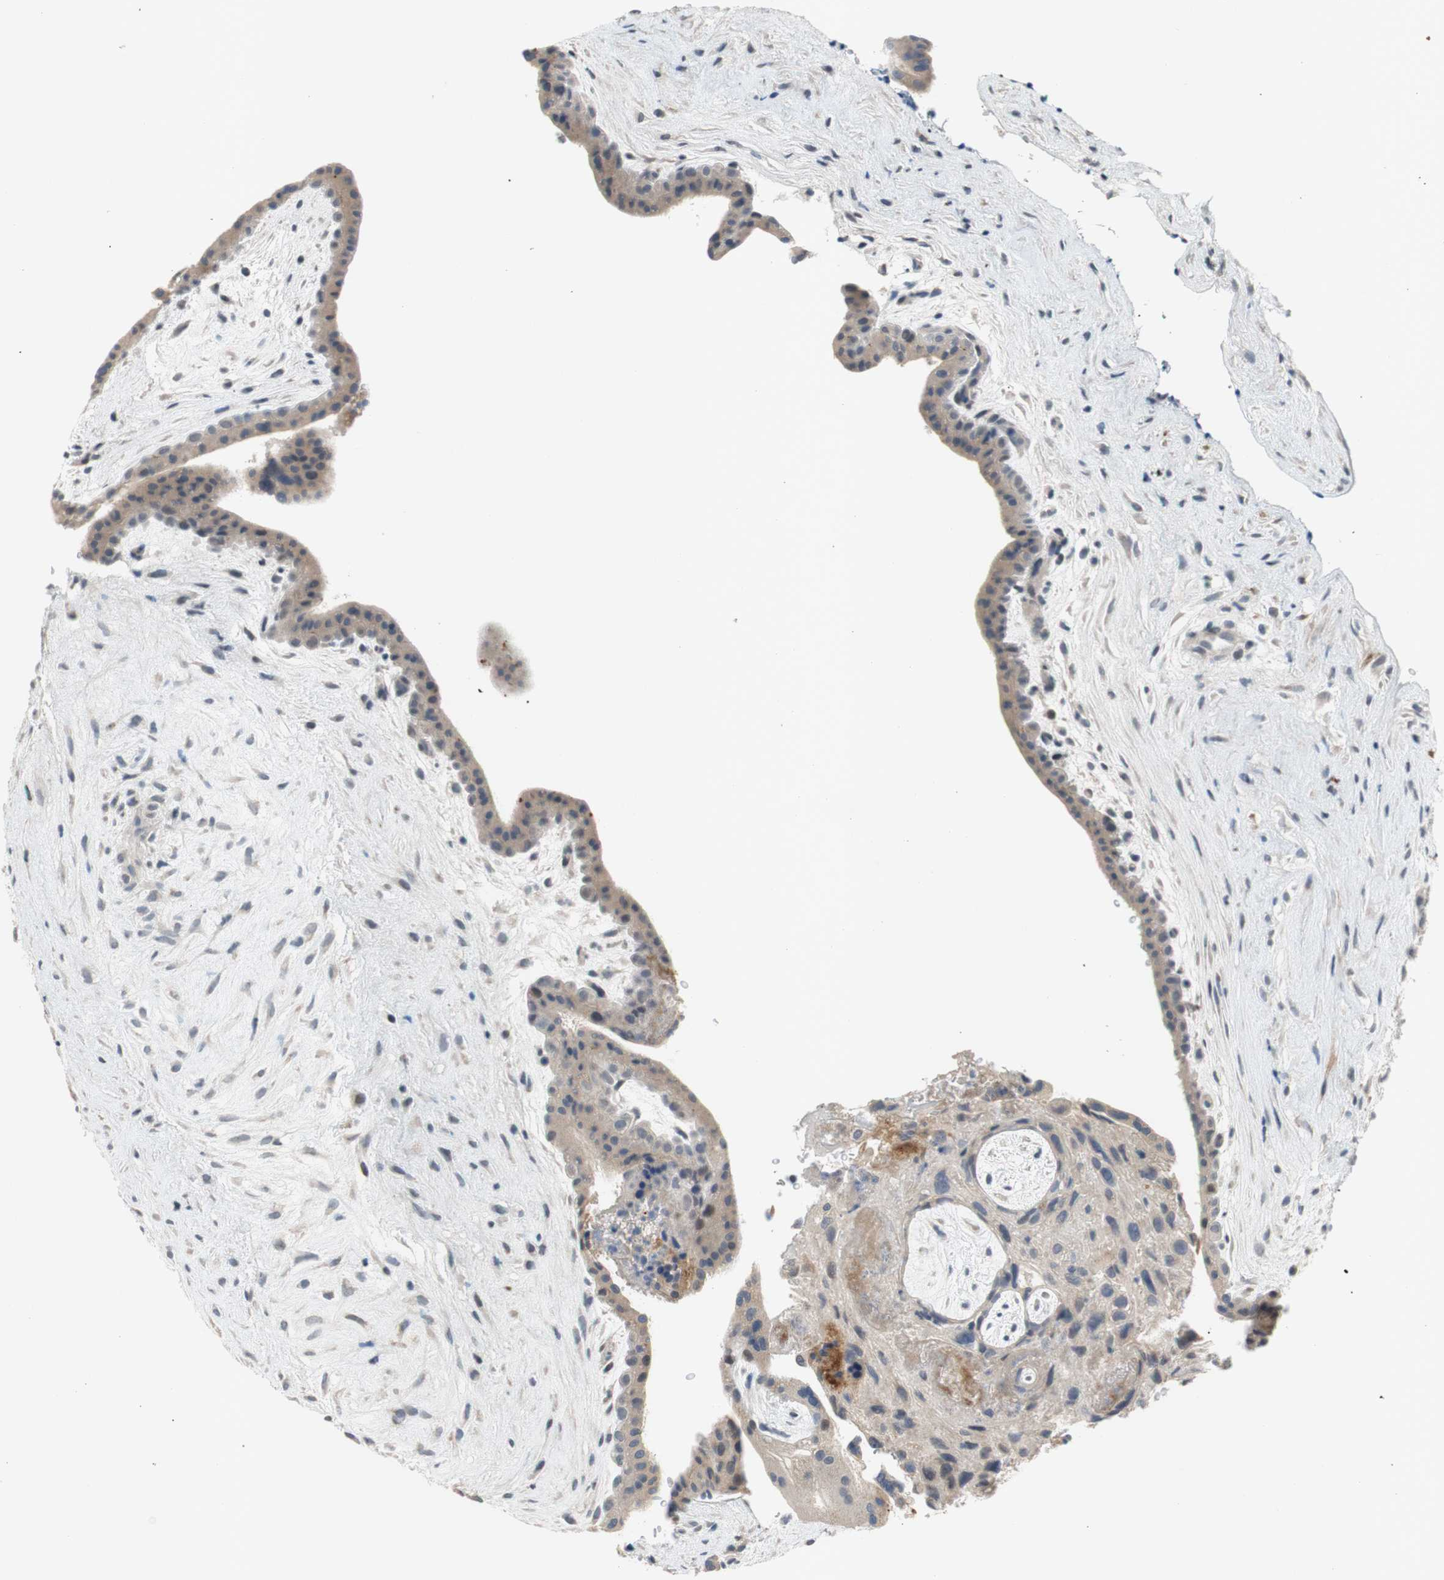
{"staining": {"intensity": "weak", "quantity": "25%-75%", "location": "cytoplasmic/membranous"}, "tissue": "placenta", "cell_type": "Decidual cells", "image_type": "normal", "snomed": [{"axis": "morphology", "description": "Normal tissue, NOS"}, {"axis": "topography", "description": "Placenta"}], "caption": "Benign placenta exhibits weak cytoplasmic/membranous positivity in about 25%-75% of decidual cells.", "gene": "COL12A1", "patient": {"sex": "female", "age": 35}}